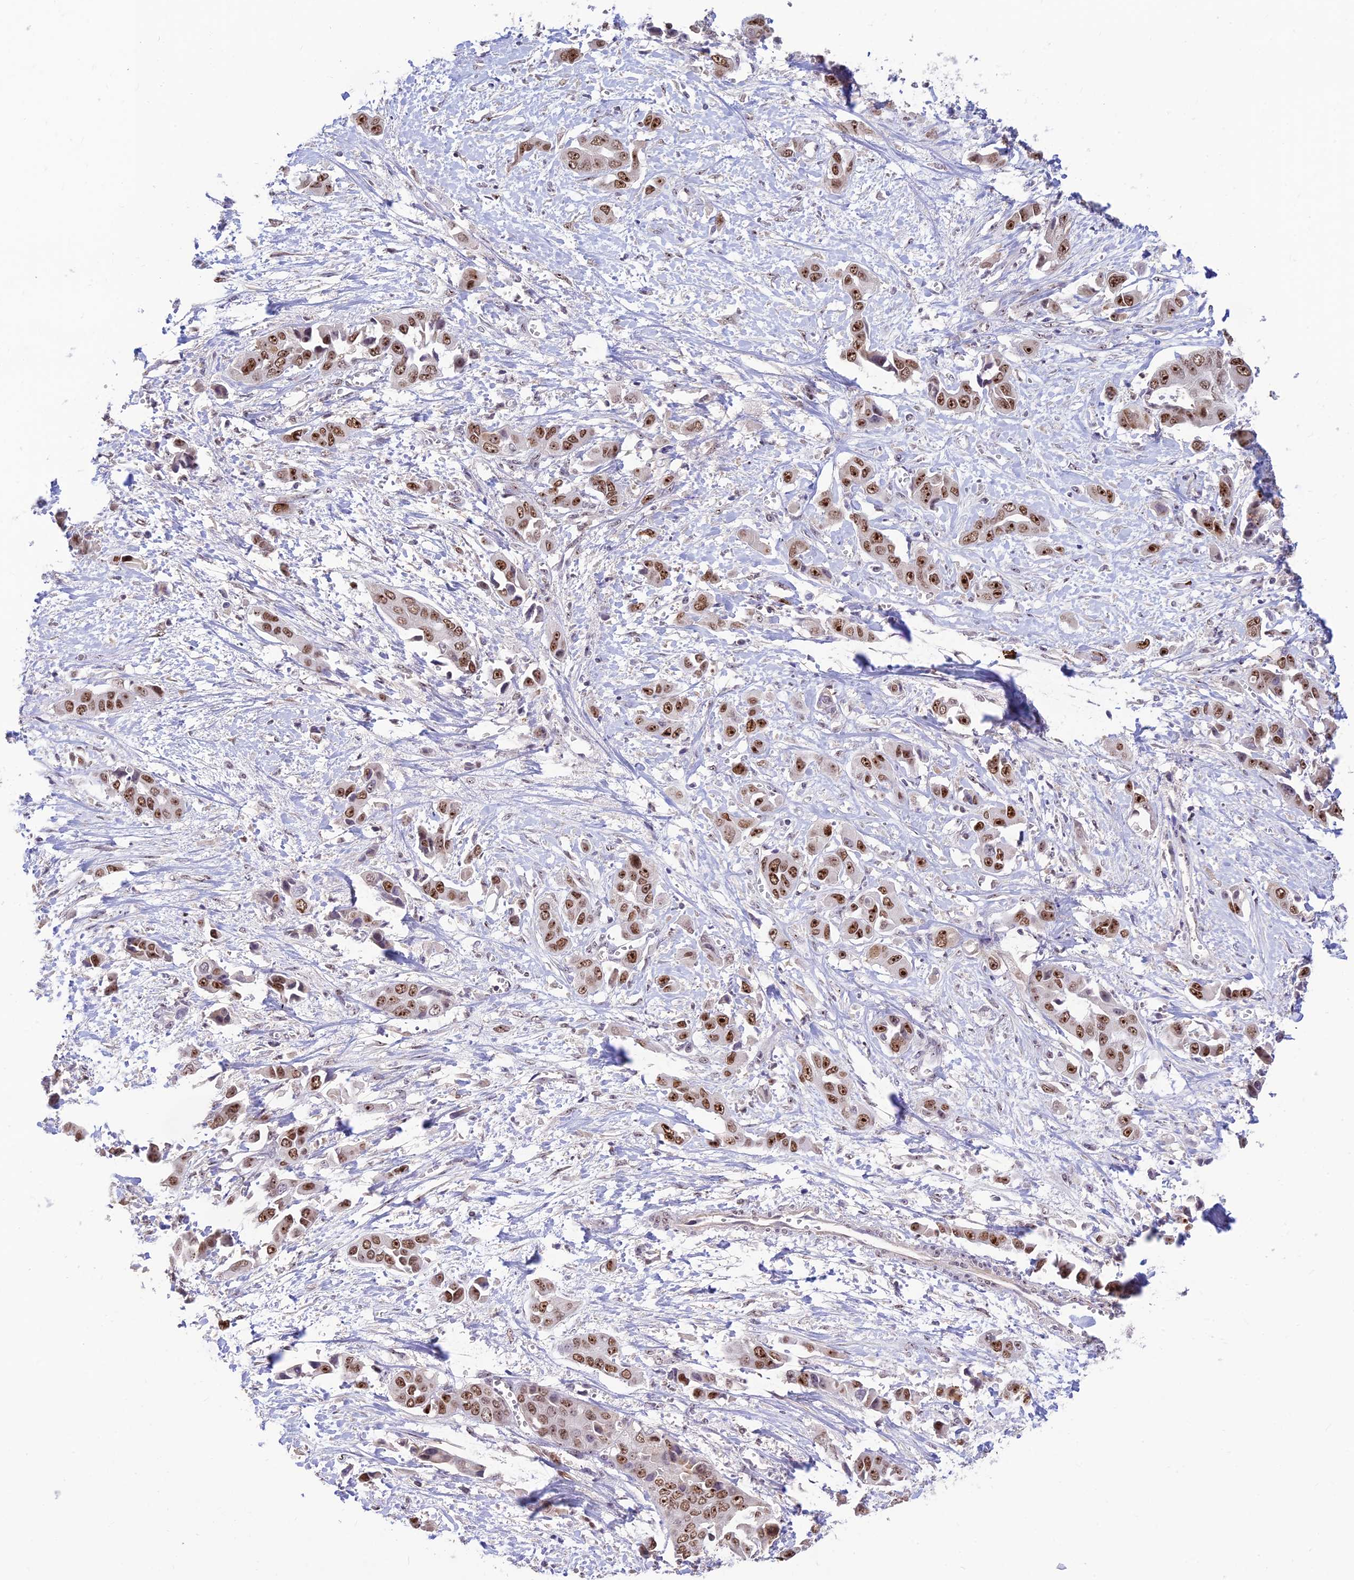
{"staining": {"intensity": "strong", "quantity": ">75%", "location": "nuclear"}, "tissue": "liver cancer", "cell_type": "Tumor cells", "image_type": "cancer", "snomed": [{"axis": "morphology", "description": "Cholangiocarcinoma"}, {"axis": "topography", "description": "Liver"}], "caption": "DAB (3,3'-diaminobenzidine) immunohistochemical staining of human liver cancer (cholangiocarcinoma) demonstrates strong nuclear protein expression in about >75% of tumor cells.", "gene": "POLR1G", "patient": {"sex": "female", "age": 52}}